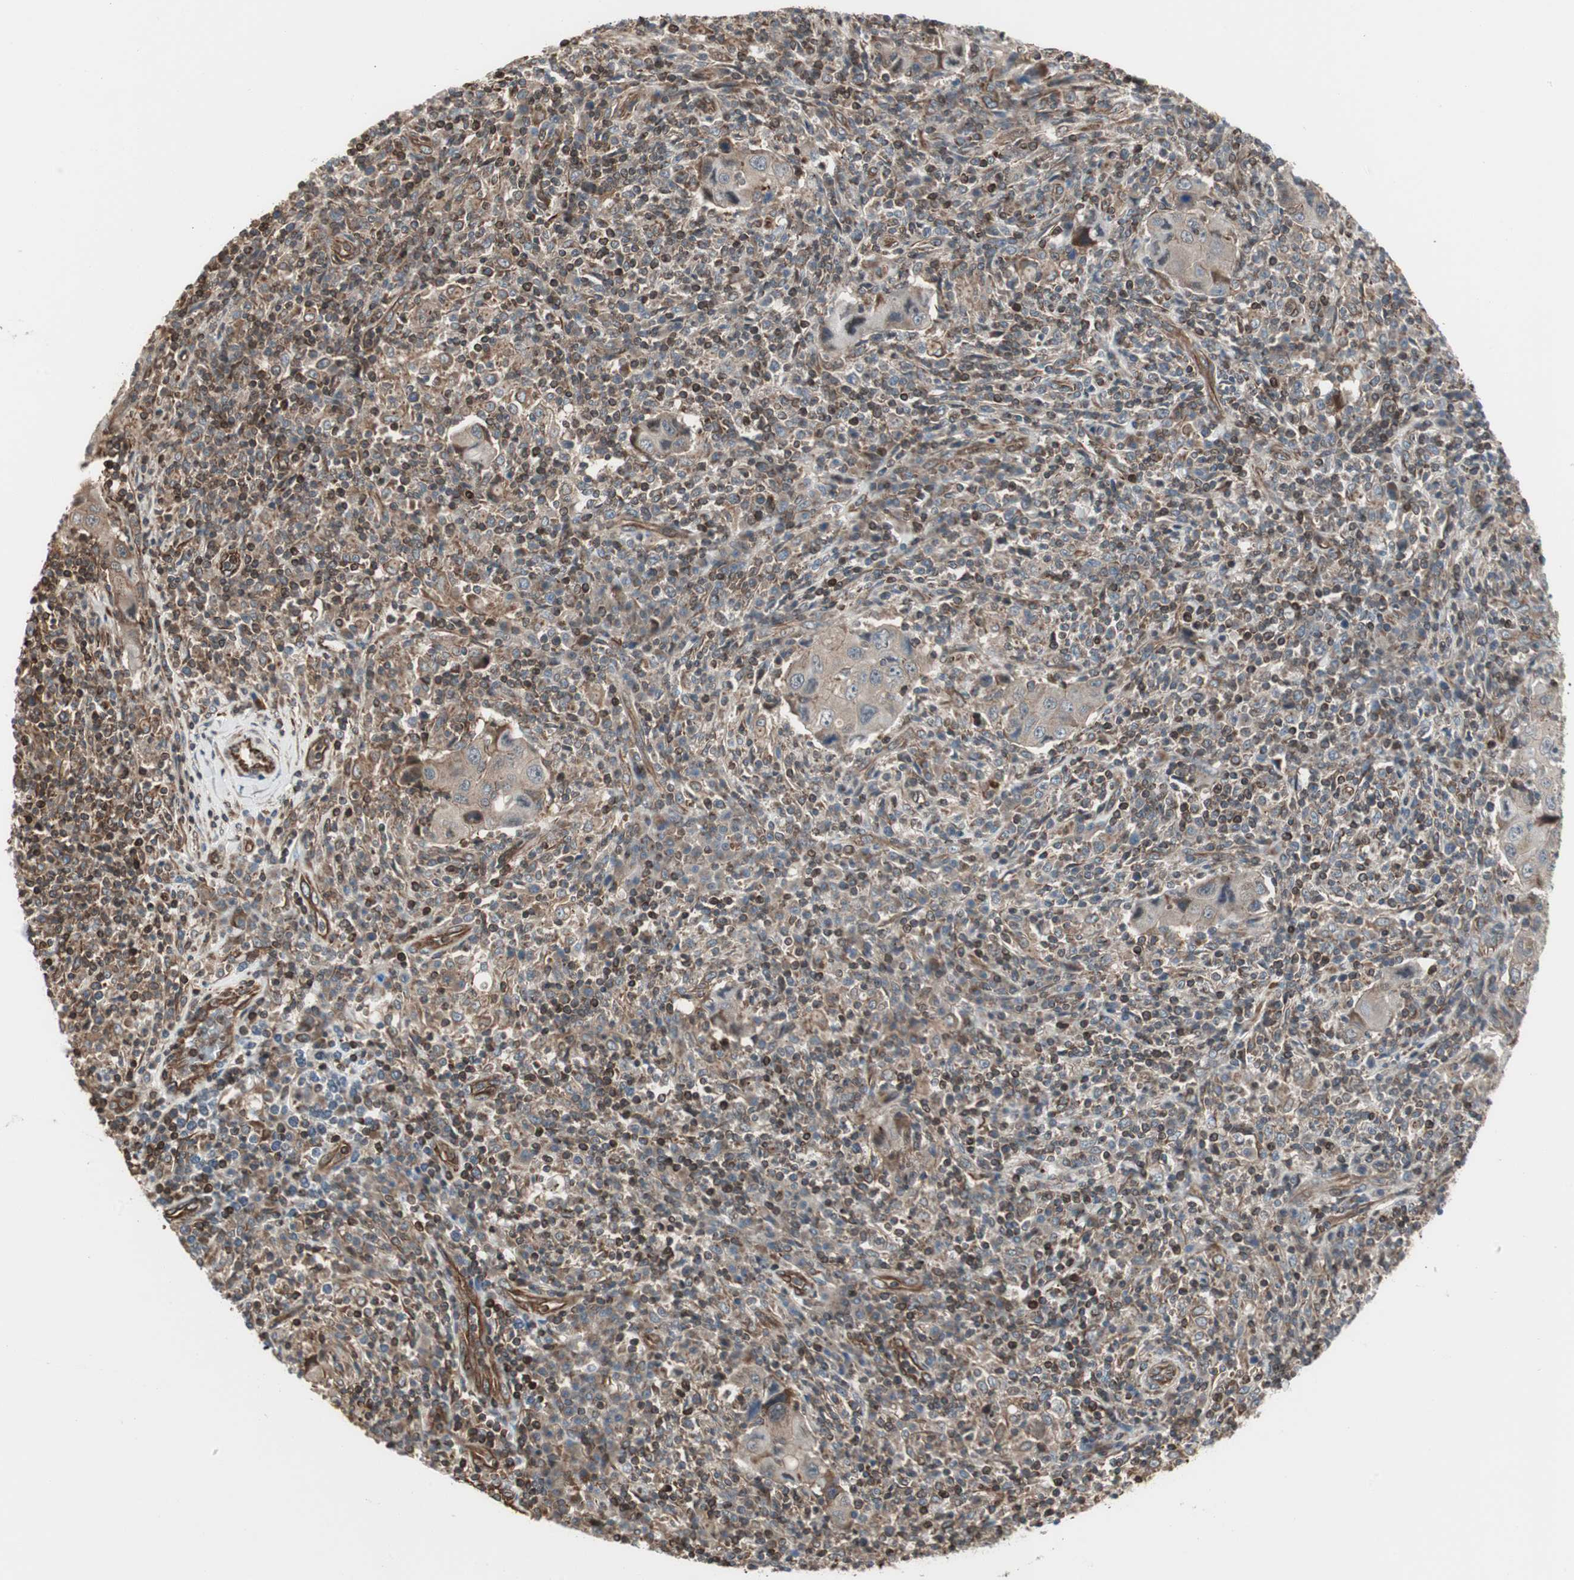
{"staining": {"intensity": "weak", "quantity": ">75%", "location": "cytoplasmic/membranous"}, "tissue": "lymph node", "cell_type": "Germinal center cells", "image_type": "normal", "snomed": [{"axis": "morphology", "description": "Normal tissue, NOS"}, {"axis": "morphology", "description": "Squamous cell carcinoma, metastatic, NOS"}, {"axis": "topography", "description": "Lymph node"}], "caption": "Germinal center cells show weak cytoplasmic/membranous expression in approximately >75% of cells in unremarkable lymph node. The staining is performed using DAB (3,3'-diaminobenzidine) brown chromogen to label protein expression. The nuclei are counter-stained blue using hematoxylin.", "gene": "MAD2L2", "patient": {"sex": "female", "age": 53}}